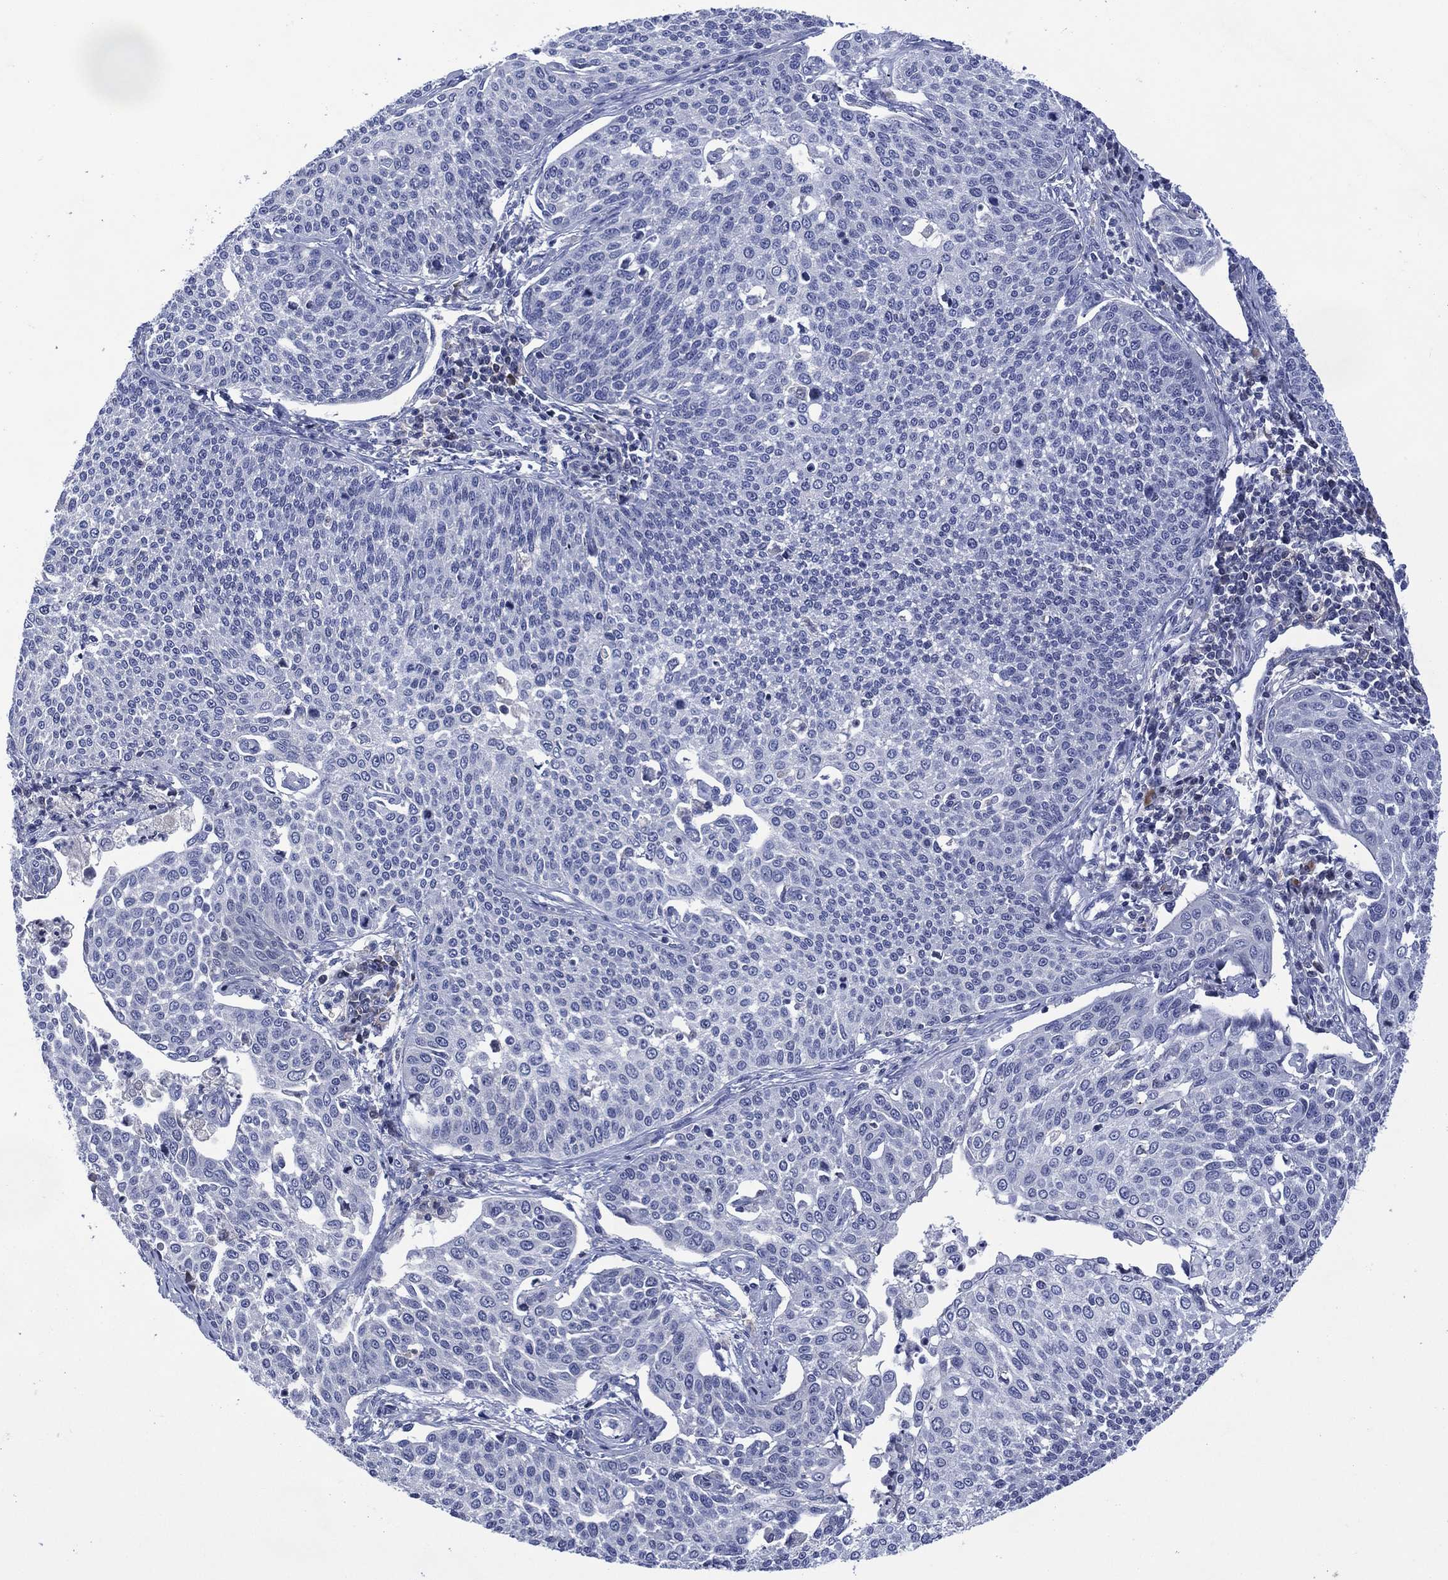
{"staining": {"intensity": "negative", "quantity": "none", "location": "none"}, "tissue": "cervical cancer", "cell_type": "Tumor cells", "image_type": "cancer", "snomed": [{"axis": "morphology", "description": "Squamous cell carcinoma, NOS"}, {"axis": "topography", "description": "Cervix"}], "caption": "The histopathology image shows no staining of tumor cells in cervical squamous cell carcinoma. (Brightfield microscopy of DAB immunohistochemistry at high magnification).", "gene": "USP26", "patient": {"sex": "female", "age": 34}}